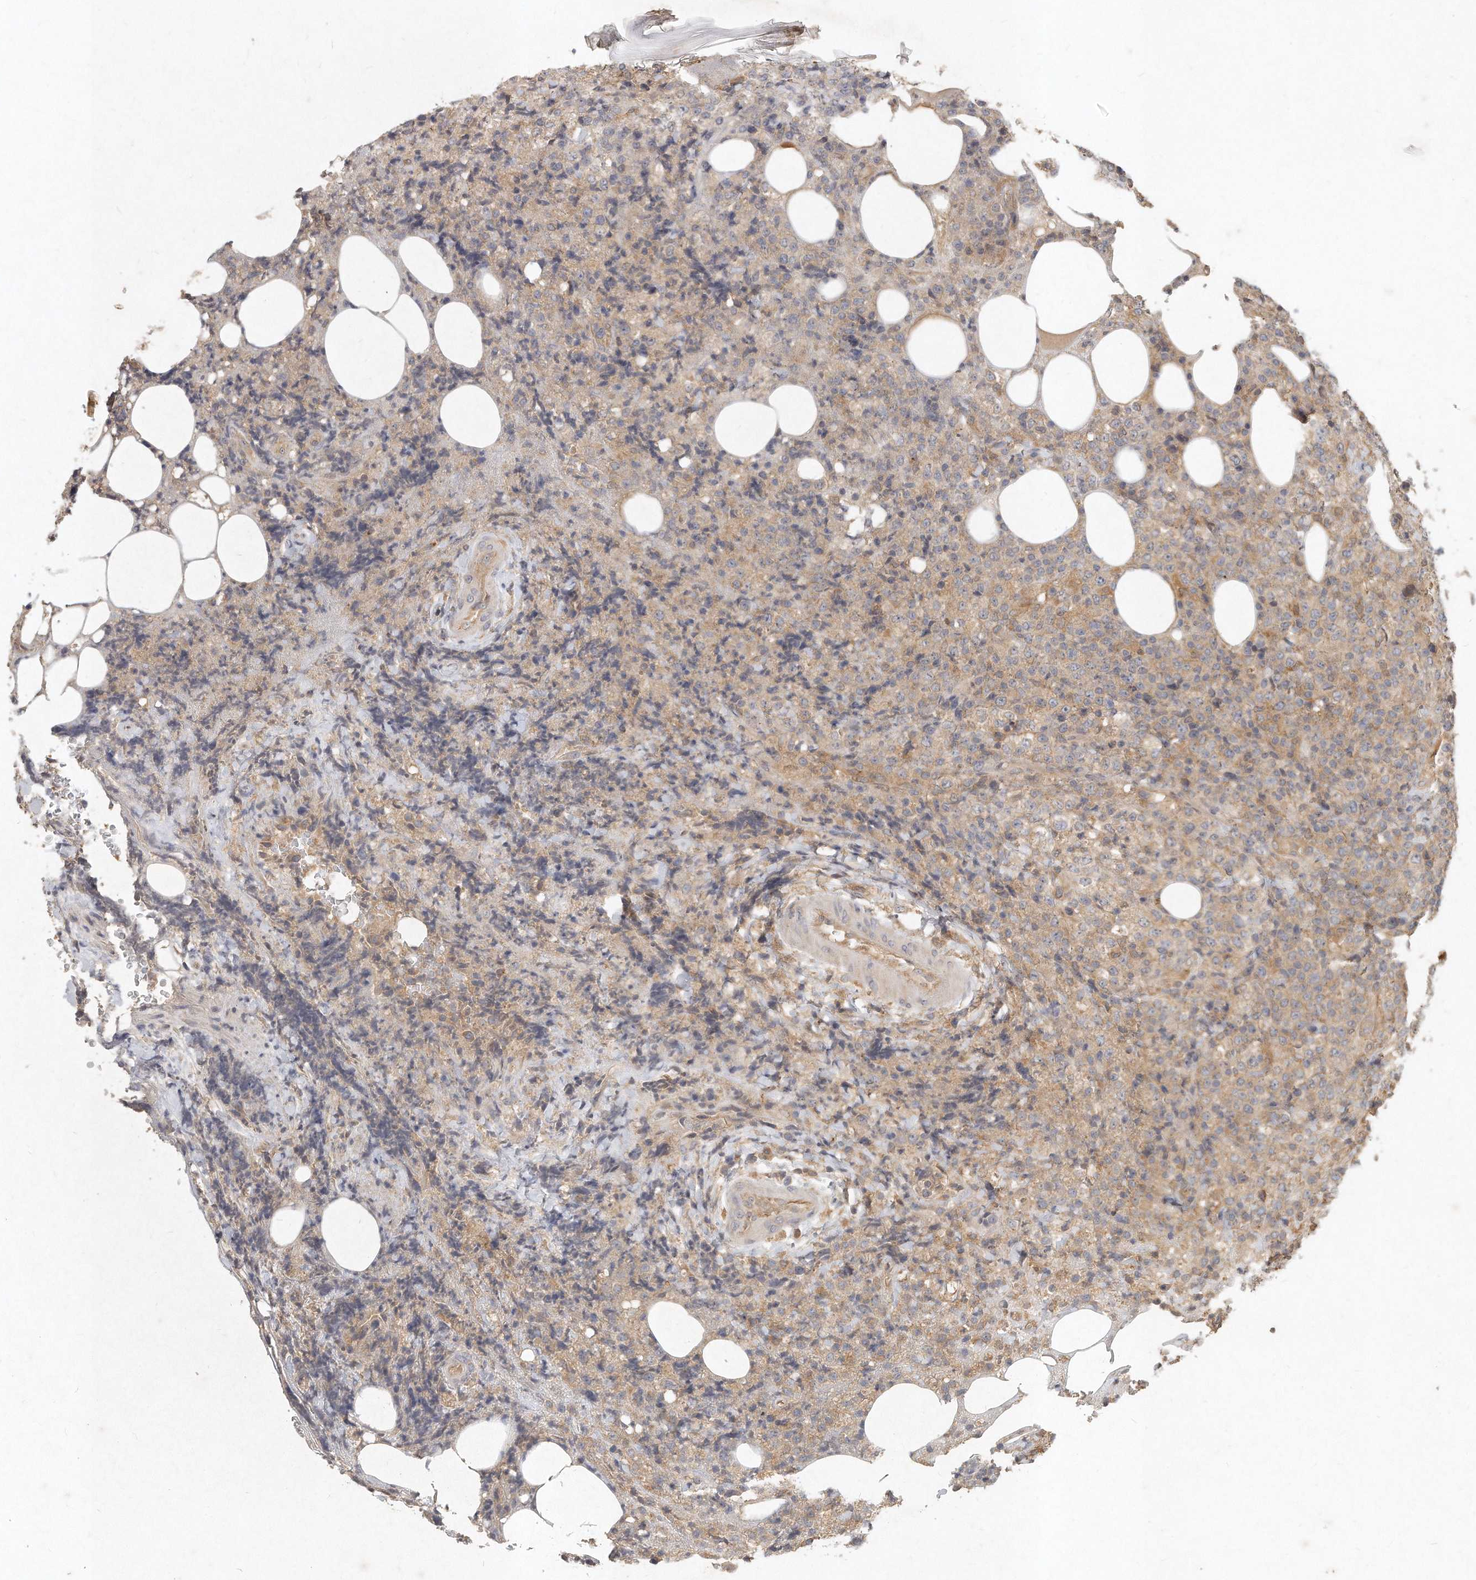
{"staining": {"intensity": "weak", "quantity": ">75%", "location": "cytoplasmic/membranous"}, "tissue": "lymphoma", "cell_type": "Tumor cells", "image_type": "cancer", "snomed": [{"axis": "morphology", "description": "Malignant lymphoma, non-Hodgkin's type, High grade"}, {"axis": "topography", "description": "Lymph node"}], "caption": "A low amount of weak cytoplasmic/membranous expression is seen in approximately >75% of tumor cells in lymphoma tissue.", "gene": "LGALS8", "patient": {"sex": "male", "age": 13}}